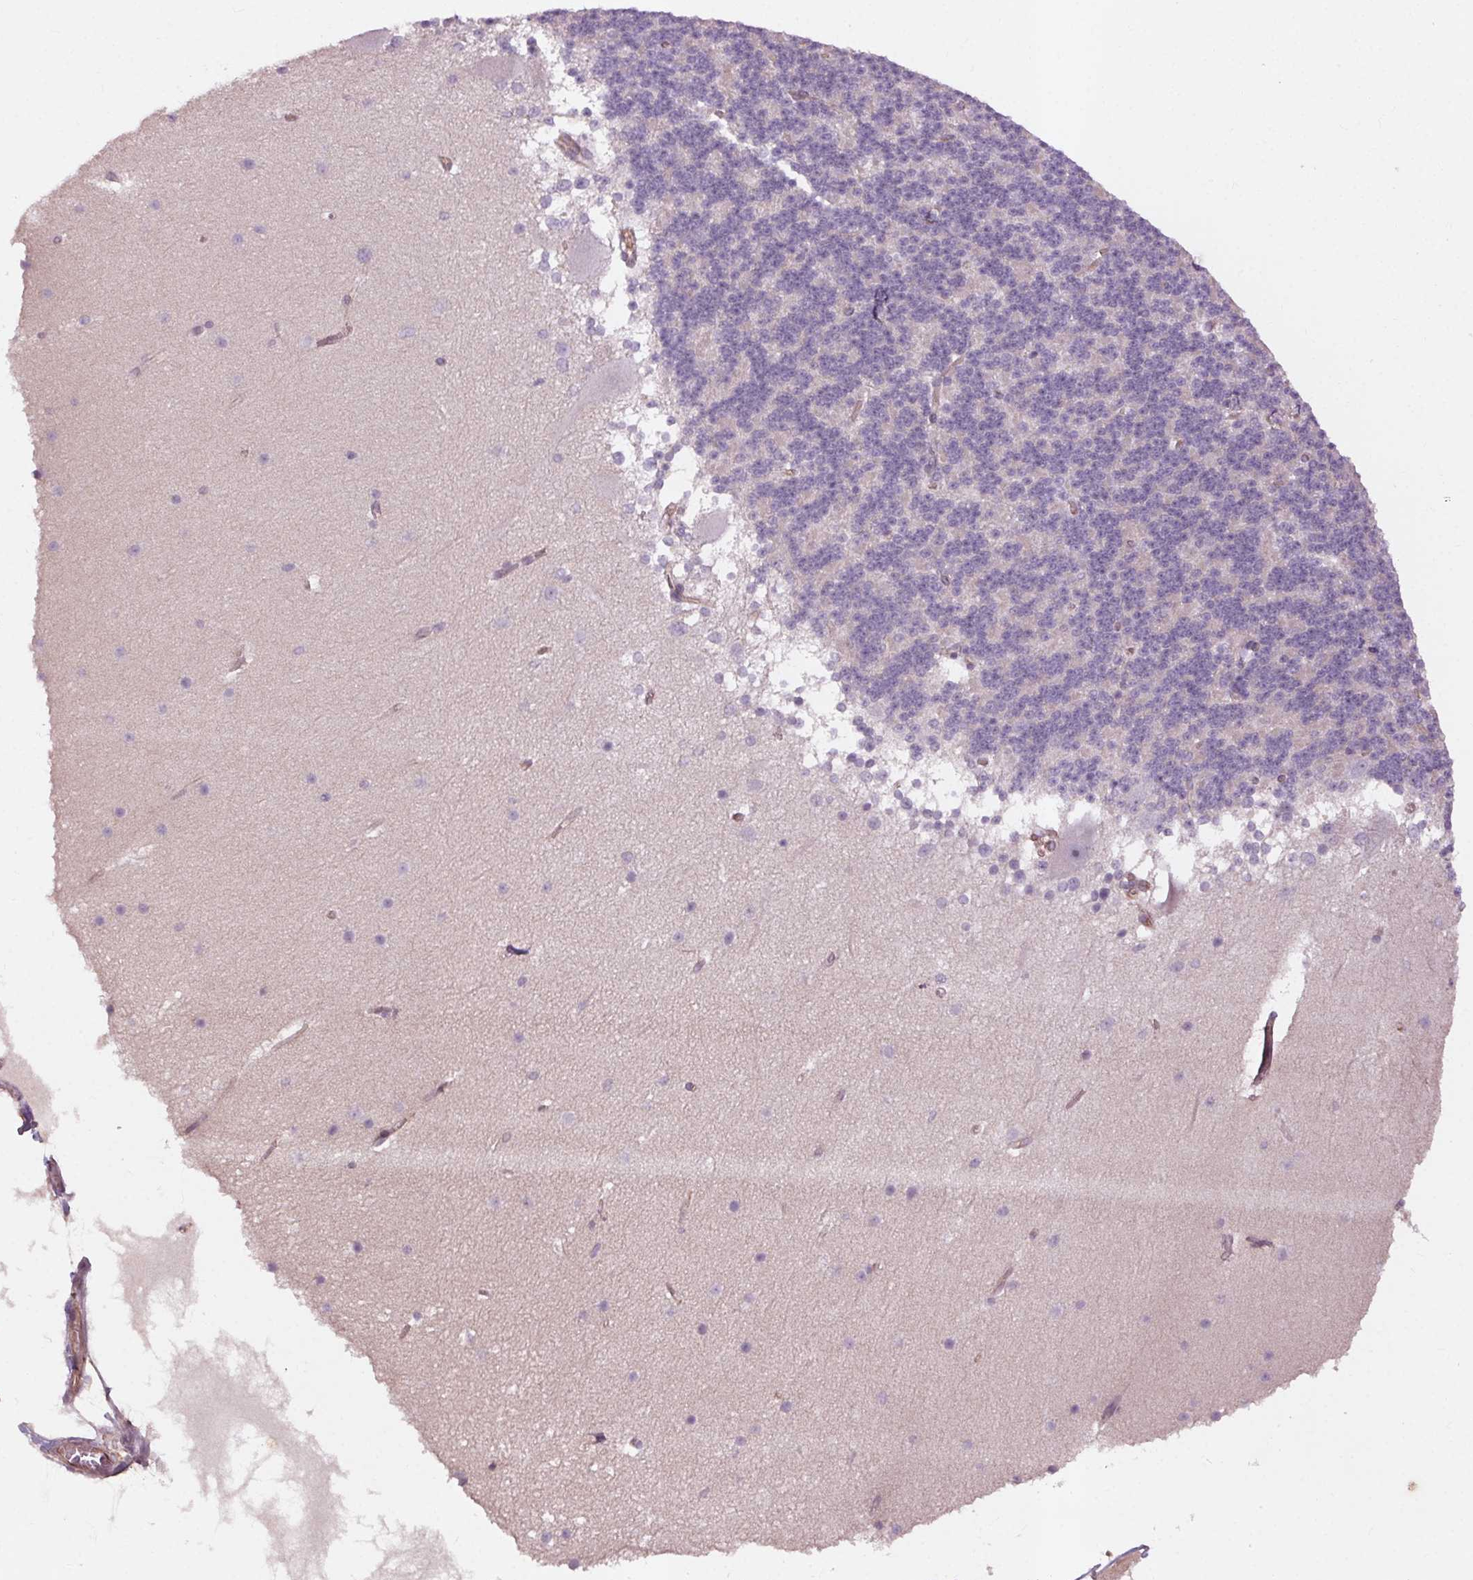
{"staining": {"intensity": "negative", "quantity": "none", "location": "none"}, "tissue": "cerebellum", "cell_type": "Cells in granular layer", "image_type": "normal", "snomed": [{"axis": "morphology", "description": "Normal tissue, NOS"}, {"axis": "topography", "description": "Cerebellum"}], "caption": "Cerebellum was stained to show a protein in brown. There is no significant expression in cells in granular layer. (DAB (3,3'-diaminobenzidine) immunohistochemistry (IHC), high magnification).", "gene": "CCSER1", "patient": {"sex": "female", "age": 19}}